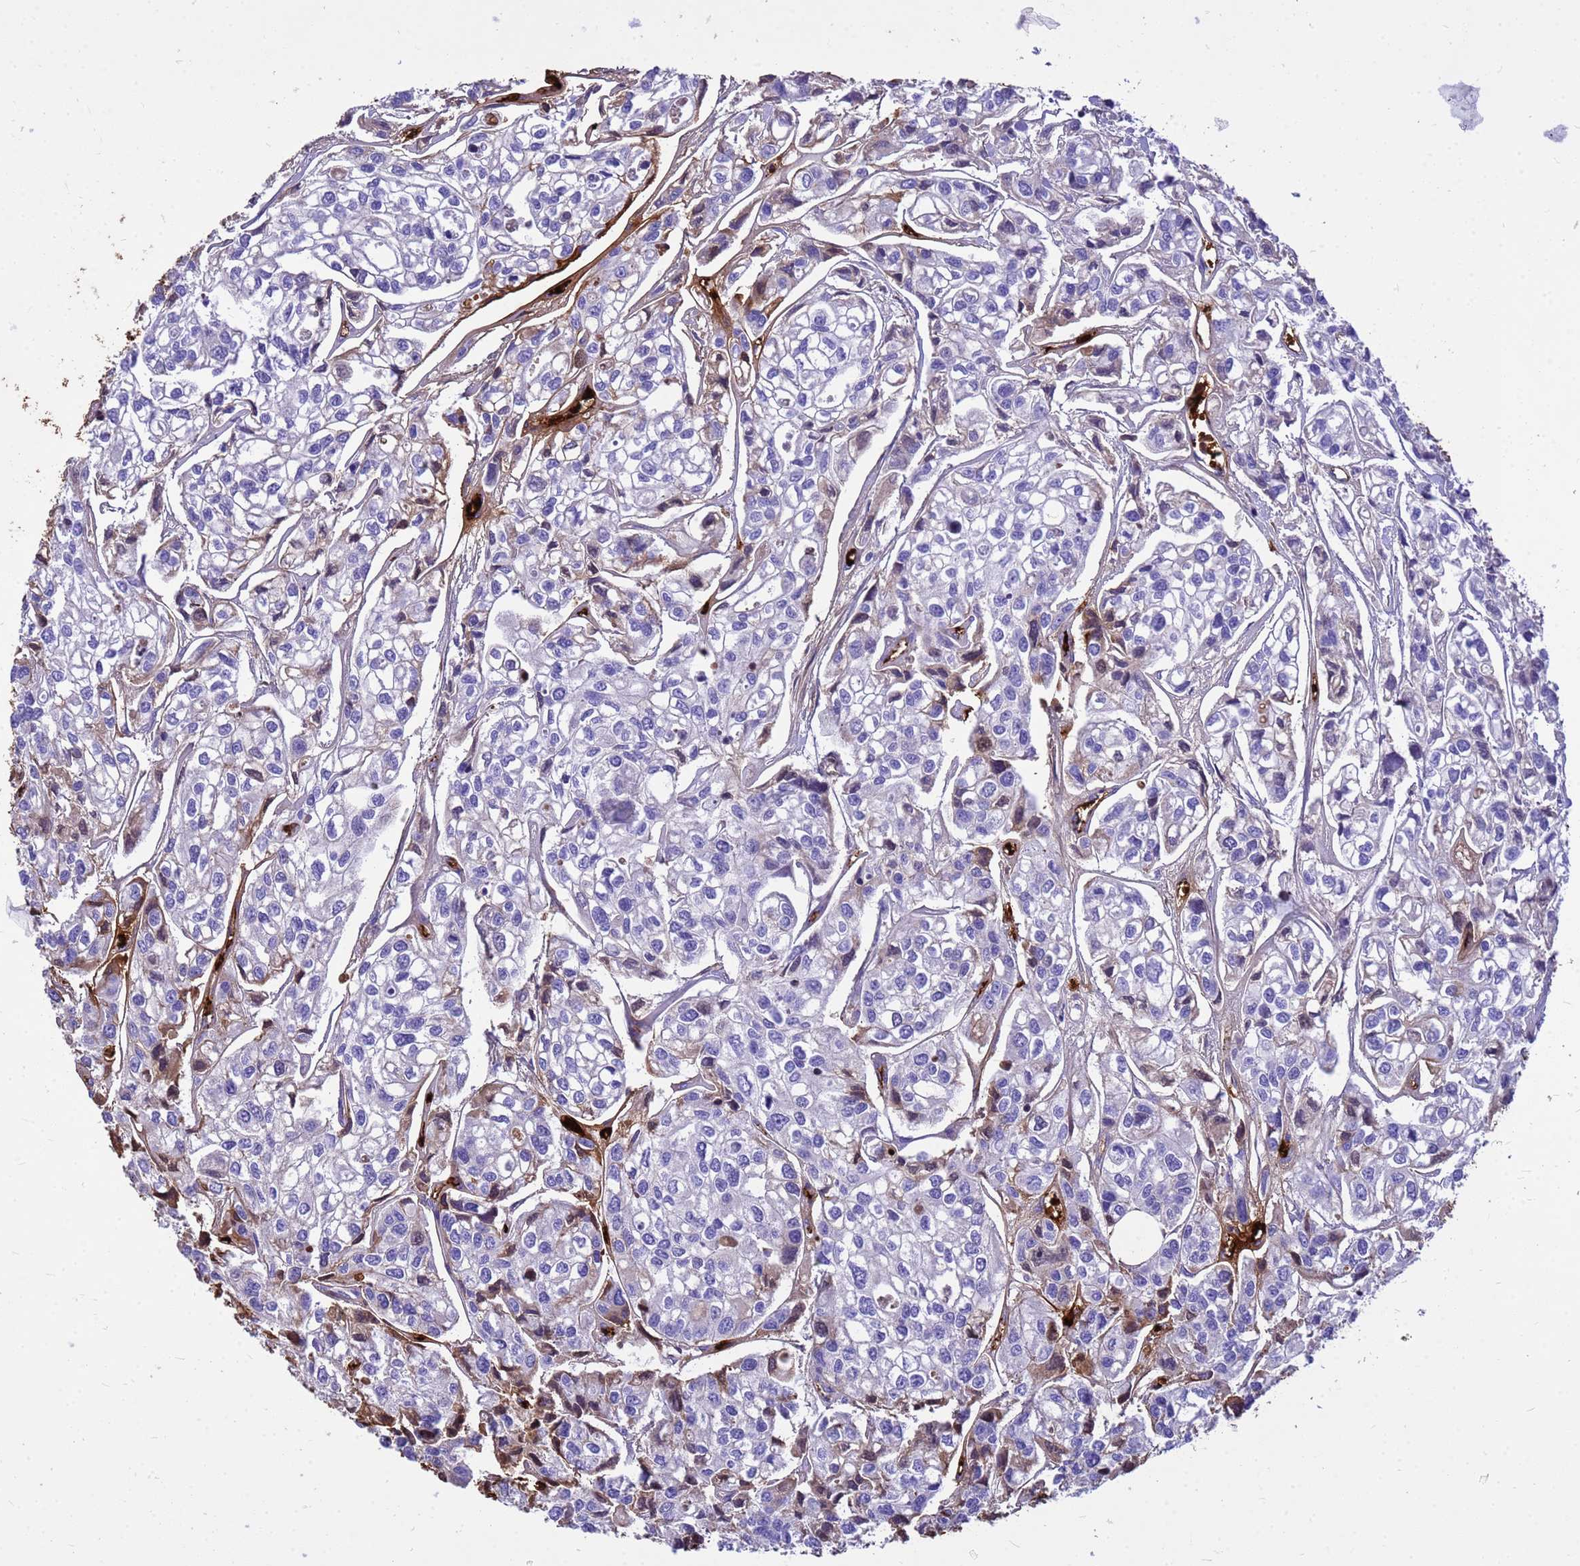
{"staining": {"intensity": "negative", "quantity": "none", "location": "none"}, "tissue": "urothelial cancer", "cell_type": "Tumor cells", "image_type": "cancer", "snomed": [{"axis": "morphology", "description": "Urothelial carcinoma, High grade"}, {"axis": "topography", "description": "Urinary bladder"}], "caption": "Immunohistochemical staining of human urothelial carcinoma (high-grade) exhibits no significant expression in tumor cells. (Immunohistochemistry, brightfield microscopy, high magnification).", "gene": "HBA2", "patient": {"sex": "male", "age": 67}}